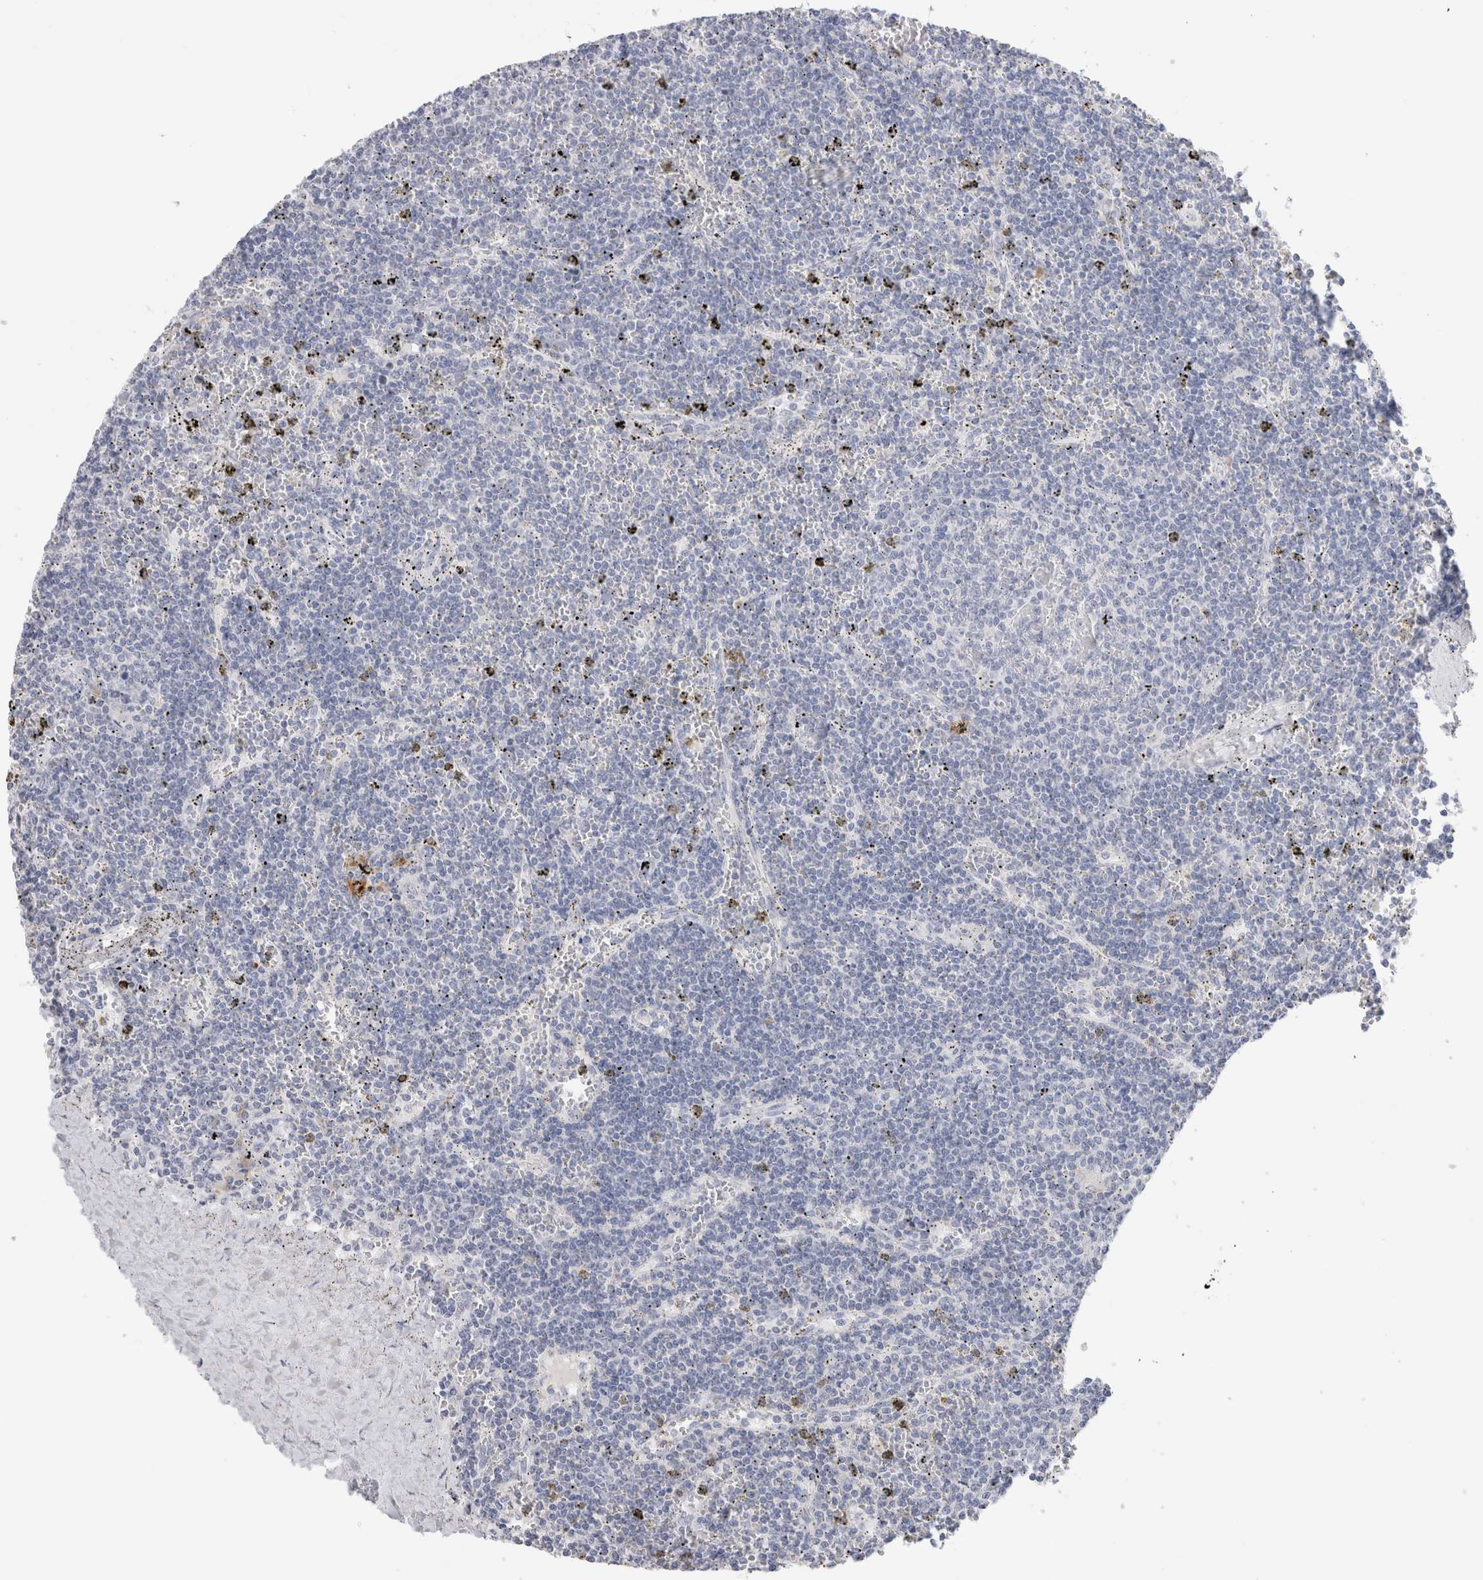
{"staining": {"intensity": "negative", "quantity": "none", "location": "none"}, "tissue": "lymphoma", "cell_type": "Tumor cells", "image_type": "cancer", "snomed": [{"axis": "morphology", "description": "Malignant lymphoma, non-Hodgkin's type, Low grade"}, {"axis": "topography", "description": "Spleen"}], "caption": "DAB (3,3'-diaminobenzidine) immunohistochemical staining of human lymphoma exhibits no significant expression in tumor cells. The staining was performed using DAB to visualize the protein expression in brown, while the nuclei were stained in blue with hematoxylin (Magnification: 20x).", "gene": "LAMP3", "patient": {"sex": "female", "age": 50}}